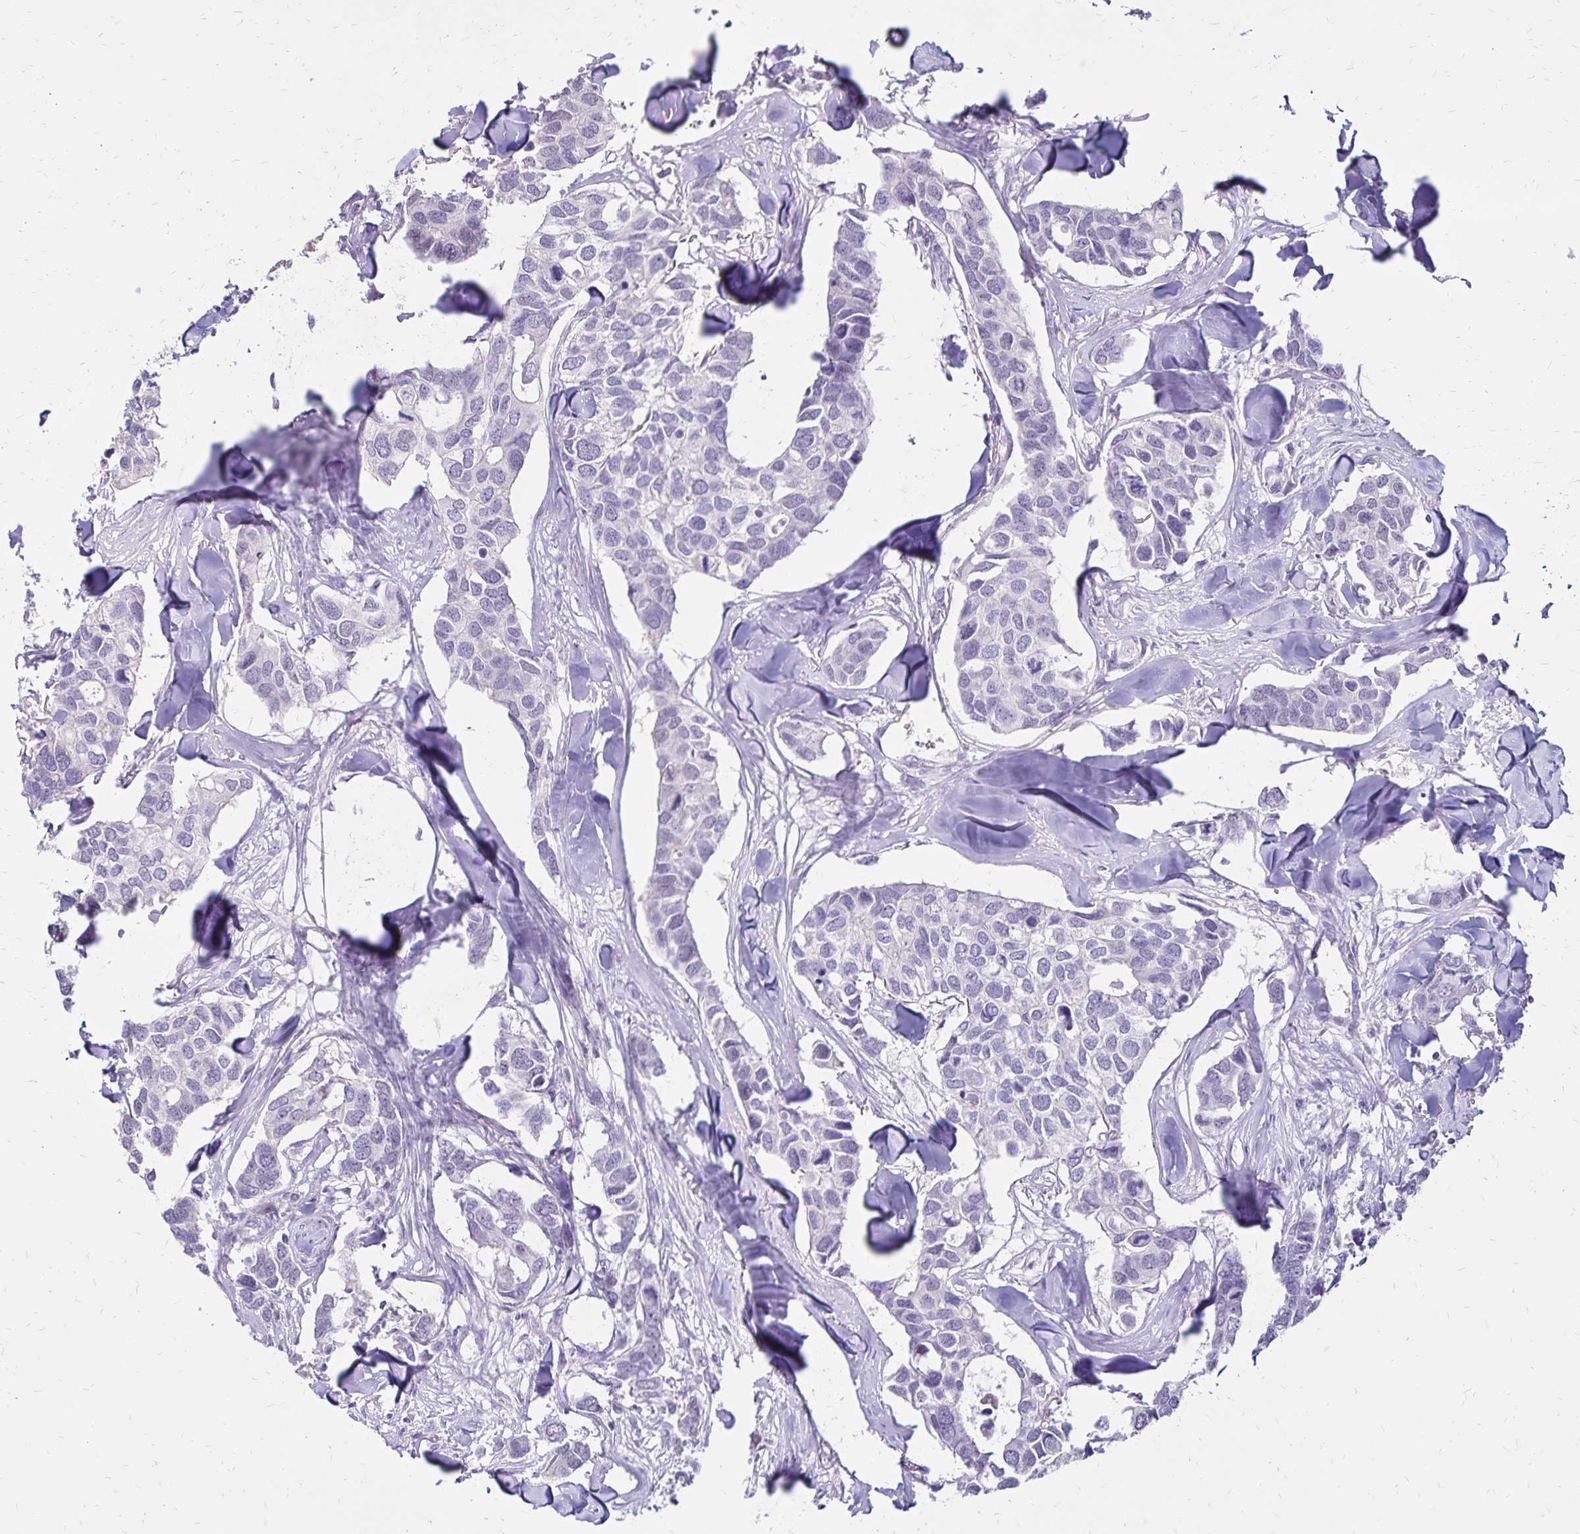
{"staining": {"intensity": "negative", "quantity": "none", "location": "none"}, "tissue": "breast cancer", "cell_type": "Tumor cells", "image_type": "cancer", "snomed": [{"axis": "morphology", "description": "Duct carcinoma"}, {"axis": "topography", "description": "Breast"}], "caption": "High magnification brightfield microscopy of invasive ductal carcinoma (breast) stained with DAB (3,3'-diaminobenzidine) (brown) and counterstained with hematoxylin (blue): tumor cells show no significant expression.", "gene": "SH3GL3", "patient": {"sex": "female", "age": 83}}